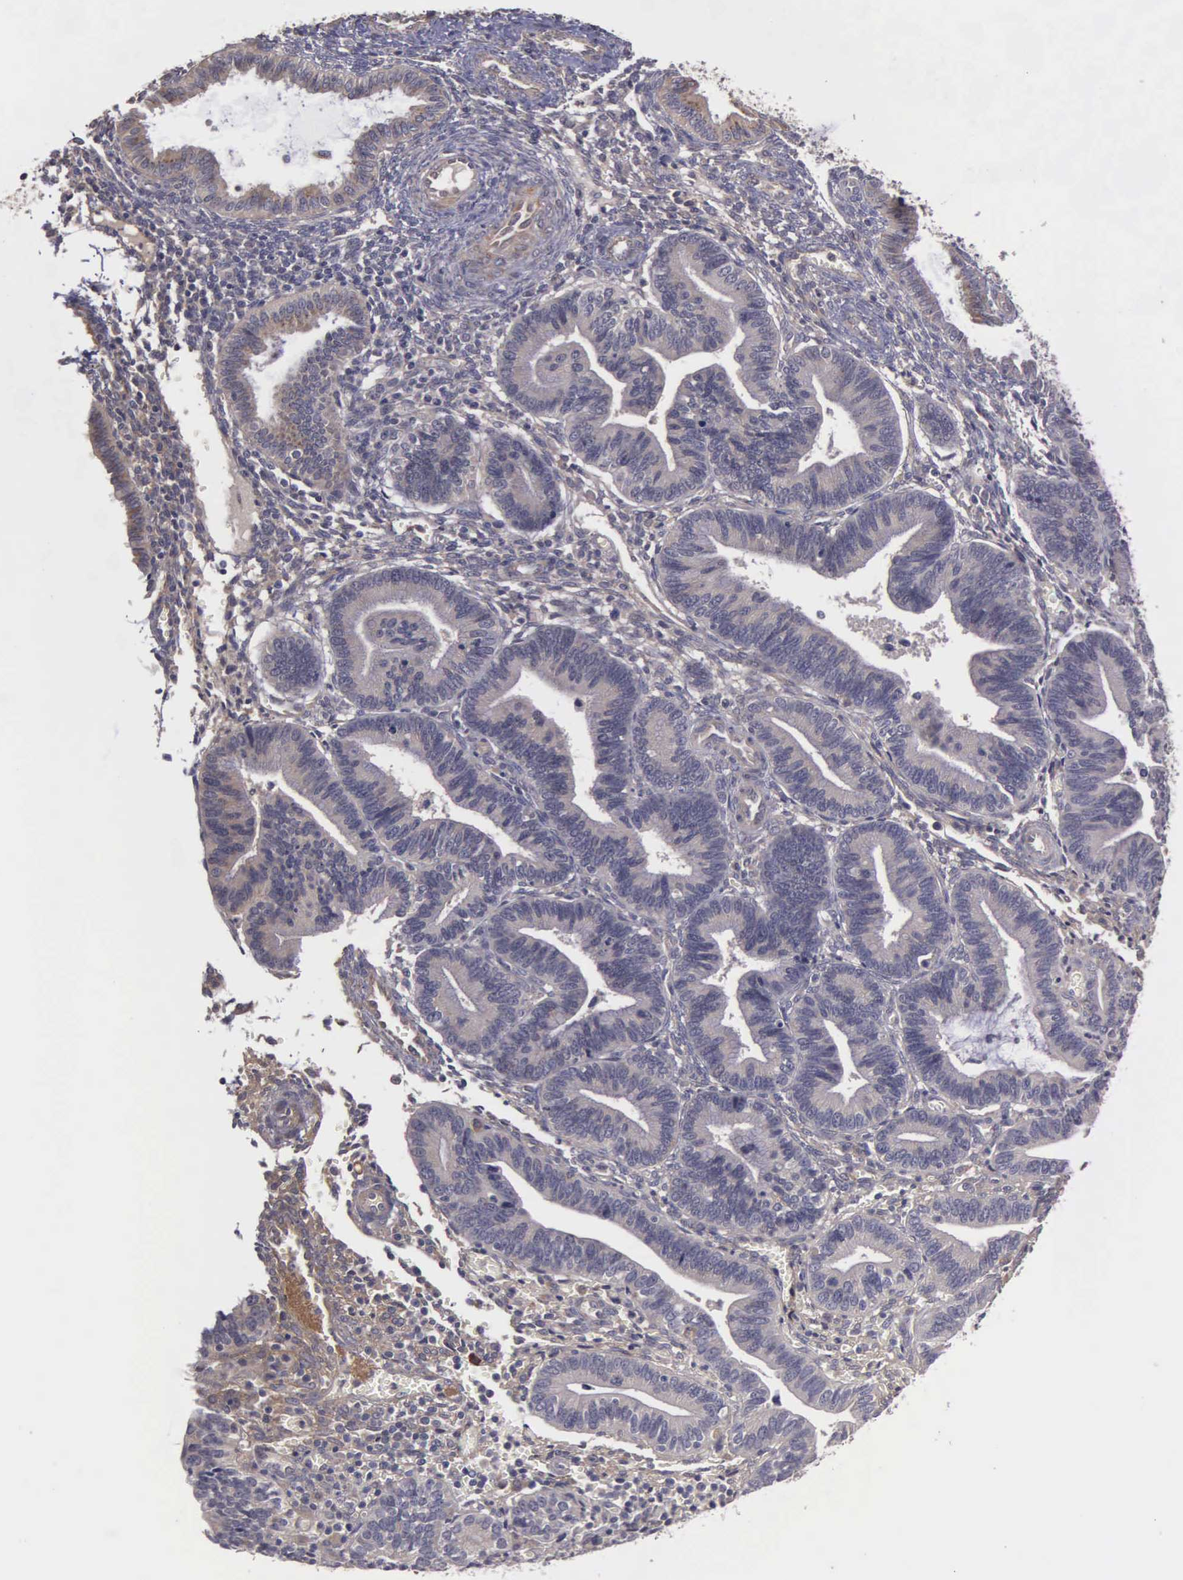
{"staining": {"intensity": "negative", "quantity": "none", "location": "none"}, "tissue": "endometrium", "cell_type": "Cells in endometrial stroma", "image_type": "normal", "snomed": [{"axis": "morphology", "description": "Normal tissue, NOS"}, {"axis": "topography", "description": "Endometrium"}], "caption": "This image is of unremarkable endometrium stained with immunohistochemistry (IHC) to label a protein in brown with the nuclei are counter-stained blue. There is no staining in cells in endometrial stroma.", "gene": "RTL10", "patient": {"sex": "female", "age": 36}}